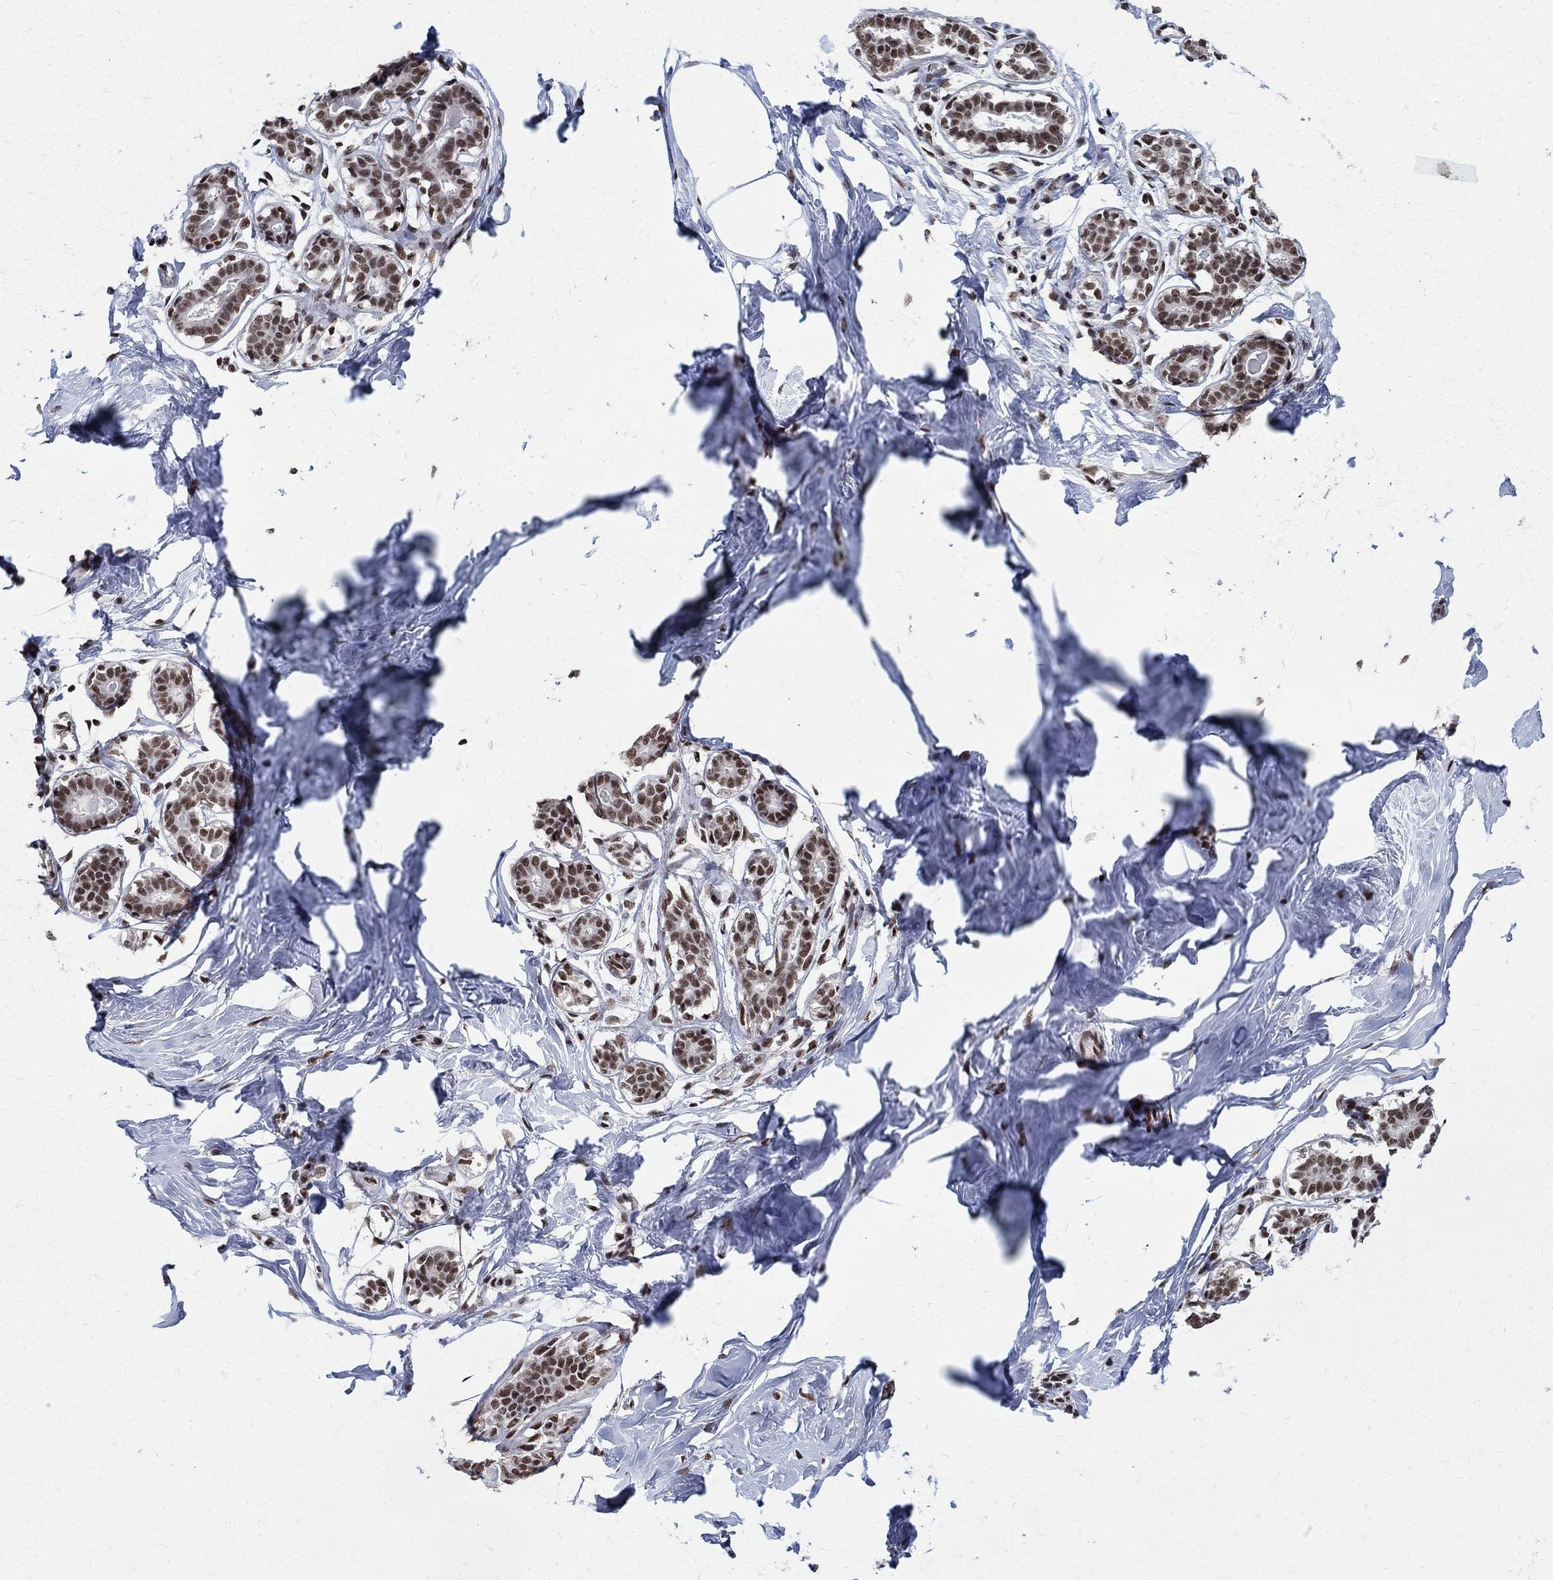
{"staining": {"intensity": "moderate", "quantity": "25%-75%", "location": "nuclear"}, "tissue": "breast", "cell_type": "Adipocytes", "image_type": "normal", "snomed": [{"axis": "morphology", "description": "Normal tissue, NOS"}, {"axis": "morphology", "description": "Lobular carcinoma, in situ"}, {"axis": "topography", "description": "Breast"}], "caption": "Immunohistochemistry (IHC) photomicrograph of benign breast stained for a protein (brown), which demonstrates medium levels of moderate nuclear positivity in about 25%-75% of adipocytes.", "gene": "FBXO16", "patient": {"sex": "female", "age": 35}}